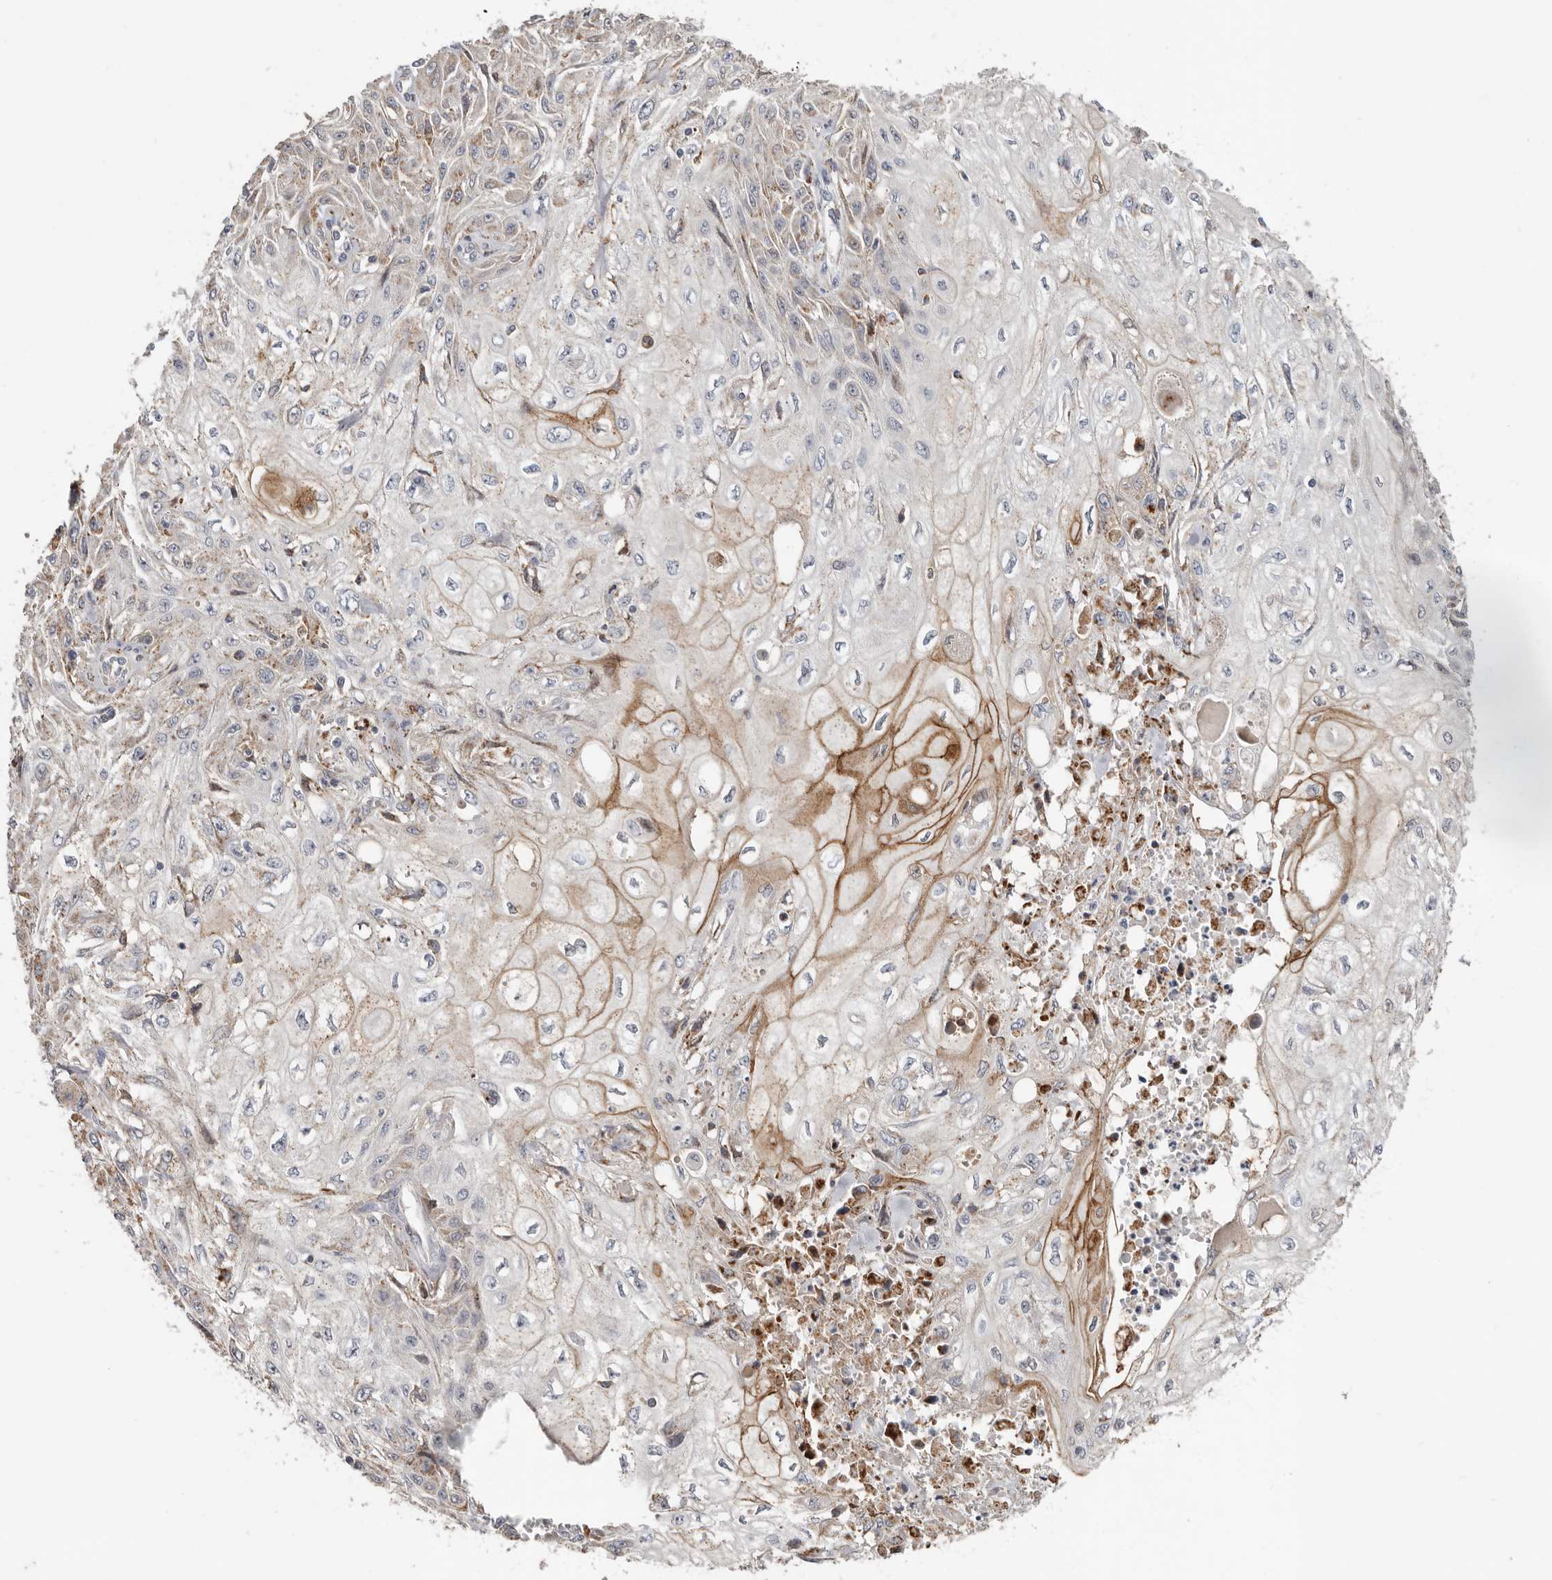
{"staining": {"intensity": "moderate", "quantity": "<25%", "location": "cytoplasmic/membranous"}, "tissue": "skin cancer", "cell_type": "Tumor cells", "image_type": "cancer", "snomed": [{"axis": "morphology", "description": "Squamous cell carcinoma, NOS"}, {"axis": "morphology", "description": "Squamous cell carcinoma, metastatic, NOS"}, {"axis": "topography", "description": "Skin"}, {"axis": "topography", "description": "Lymph node"}], "caption": "A brown stain shows moderate cytoplasmic/membranous staining of a protein in human skin cancer tumor cells.", "gene": "KIF26B", "patient": {"sex": "male", "age": 75}}